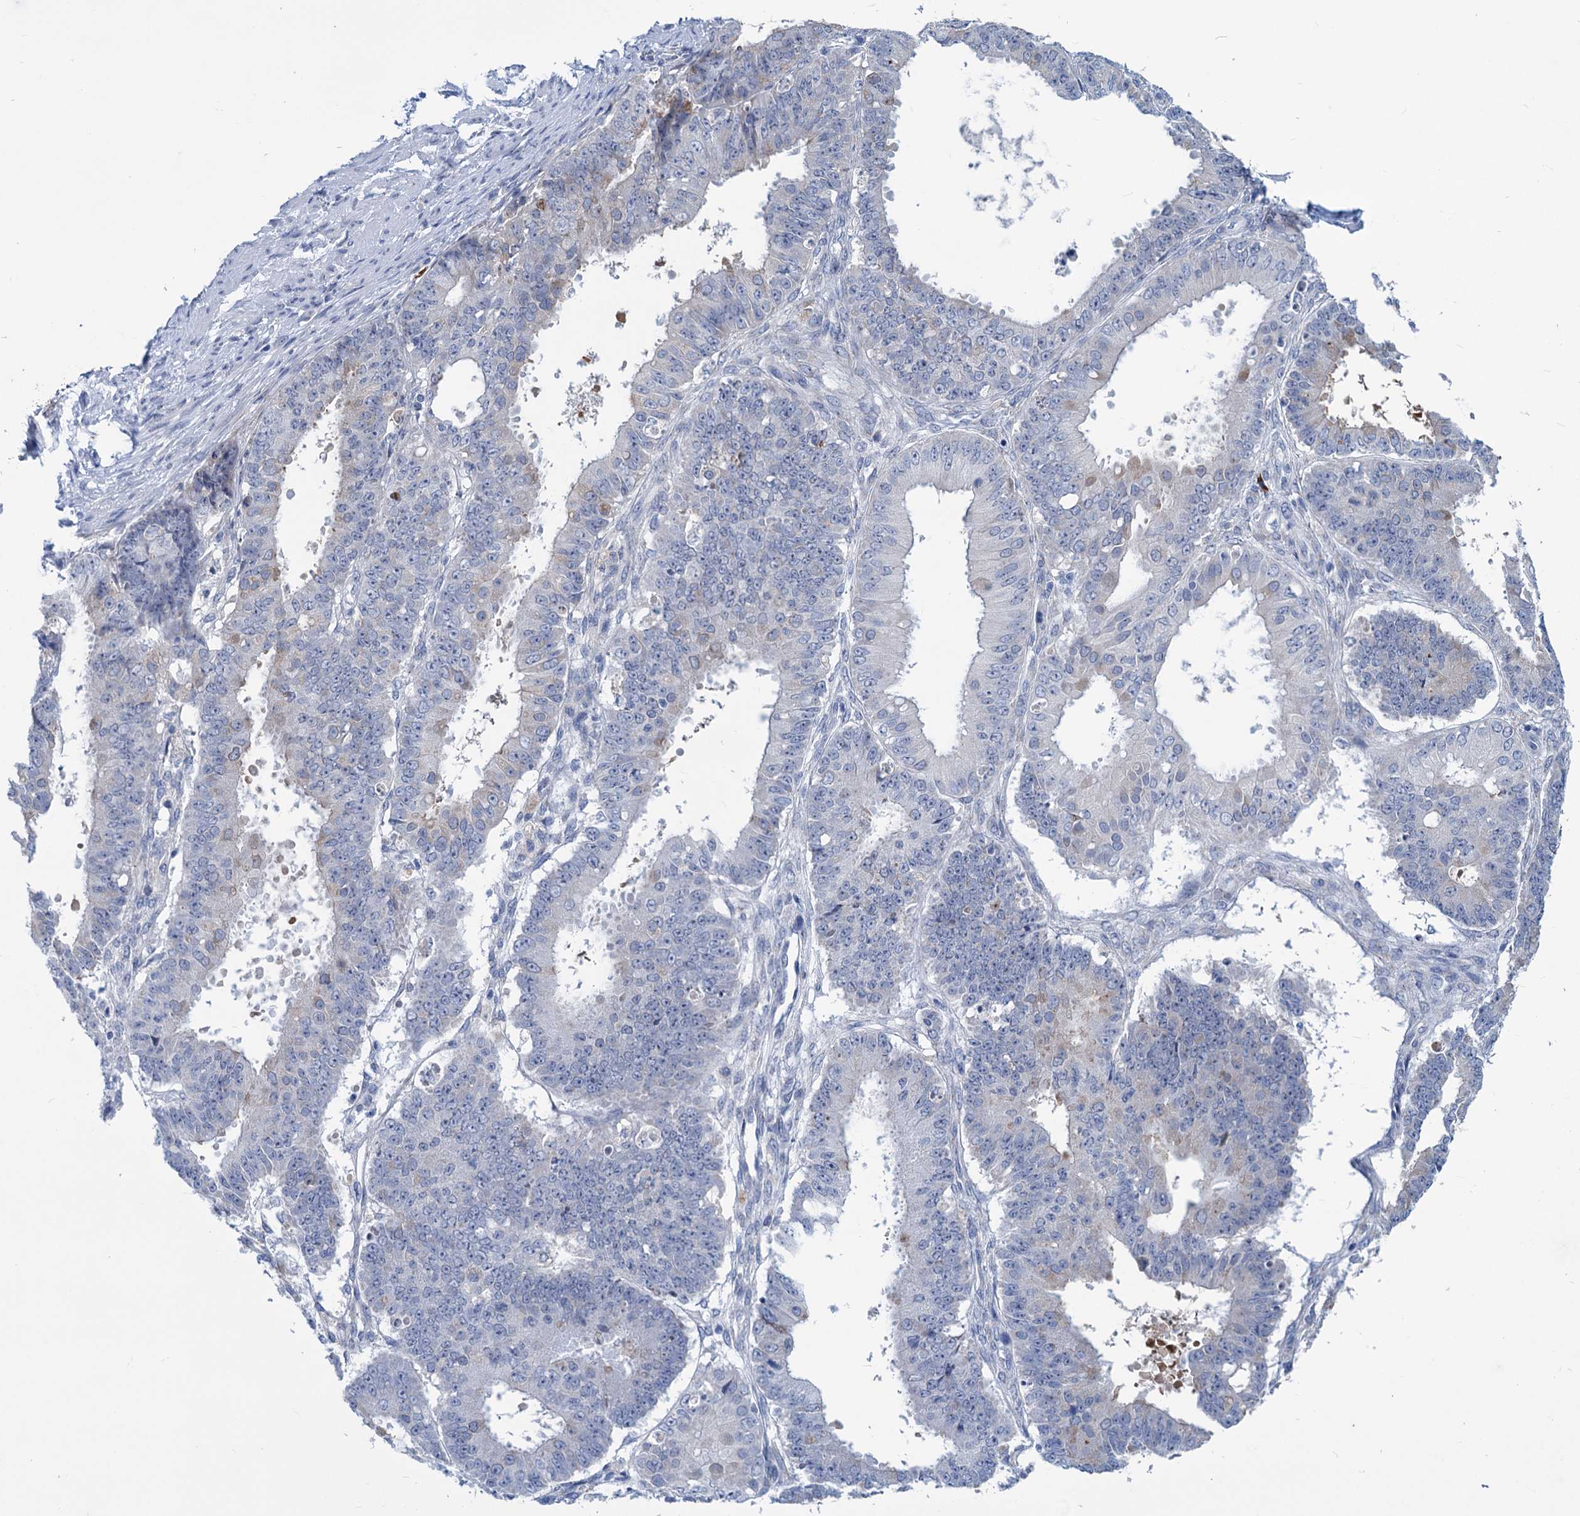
{"staining": {"intensity": "negative", "quantity": "none", "location": "none"}, "tissue": "ovarian cancer", "cell_type": "Tumor cells", "image_type": "cancer", "snomed": [{"axis": "morphology", "description": "Carcinoma, endometroid"}, {"axis": "topography", "description": "Appendix"}, {"axis": "topography", "description": "Ovary"}], "caption": "Tumor cells are negative for brown protein staining in endometroid carcinoma (ovarian). The staining is performed using DAB (3,3'-diaminobenzidine) brown chromogen with nuclei counter-stained in using hematoxylin.", "gene": "NEU3", "patient": {"sex": "female", "age": 42}}